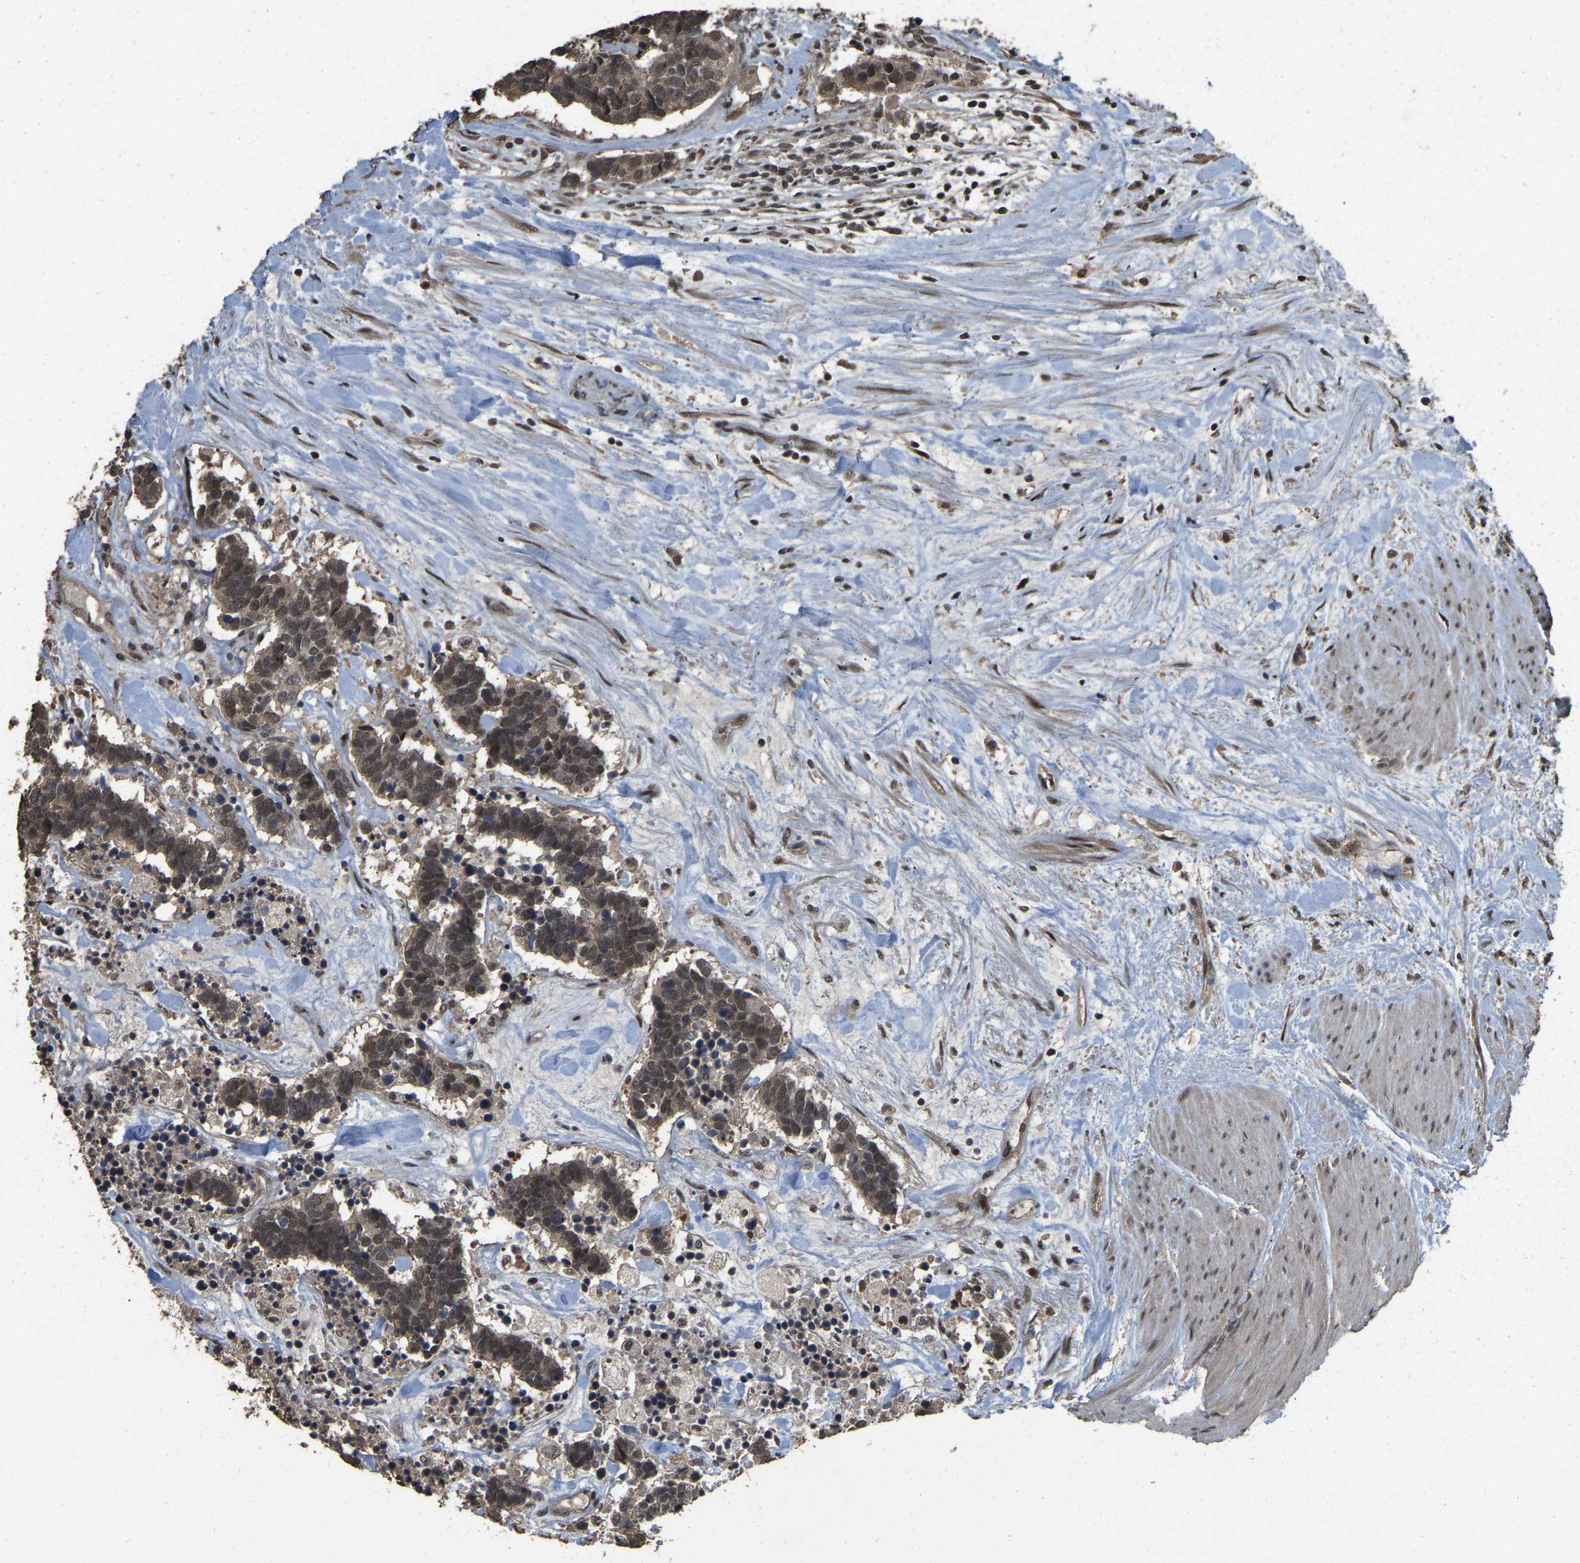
{"staining": {"intensity": "weak", "quantity": ">75%", "location": "cytoplasmic/membranous,nuclear"}, "tissue": "carcinoid", "cell_type": "Tumor cells", "image_type": "cancer", "snomed": [{"axis": "morphology", "description": "Carcinoma, NOS"}, {"axis": "morphology", "description": "Carcinoid, malignant, NOS"}, {"axis": "topography", "description": "Urinary bladder"}], "caption": "IHC (DAB (3,3'-diaminobenzidine)) staining of human carcinoid reveals weak cytoplasmic/membranous and nuclear protein expression in approximately >75% of tumor cells.", "gene": "ARHGAP23", "patient": {"sex": "male", "age": 57}}